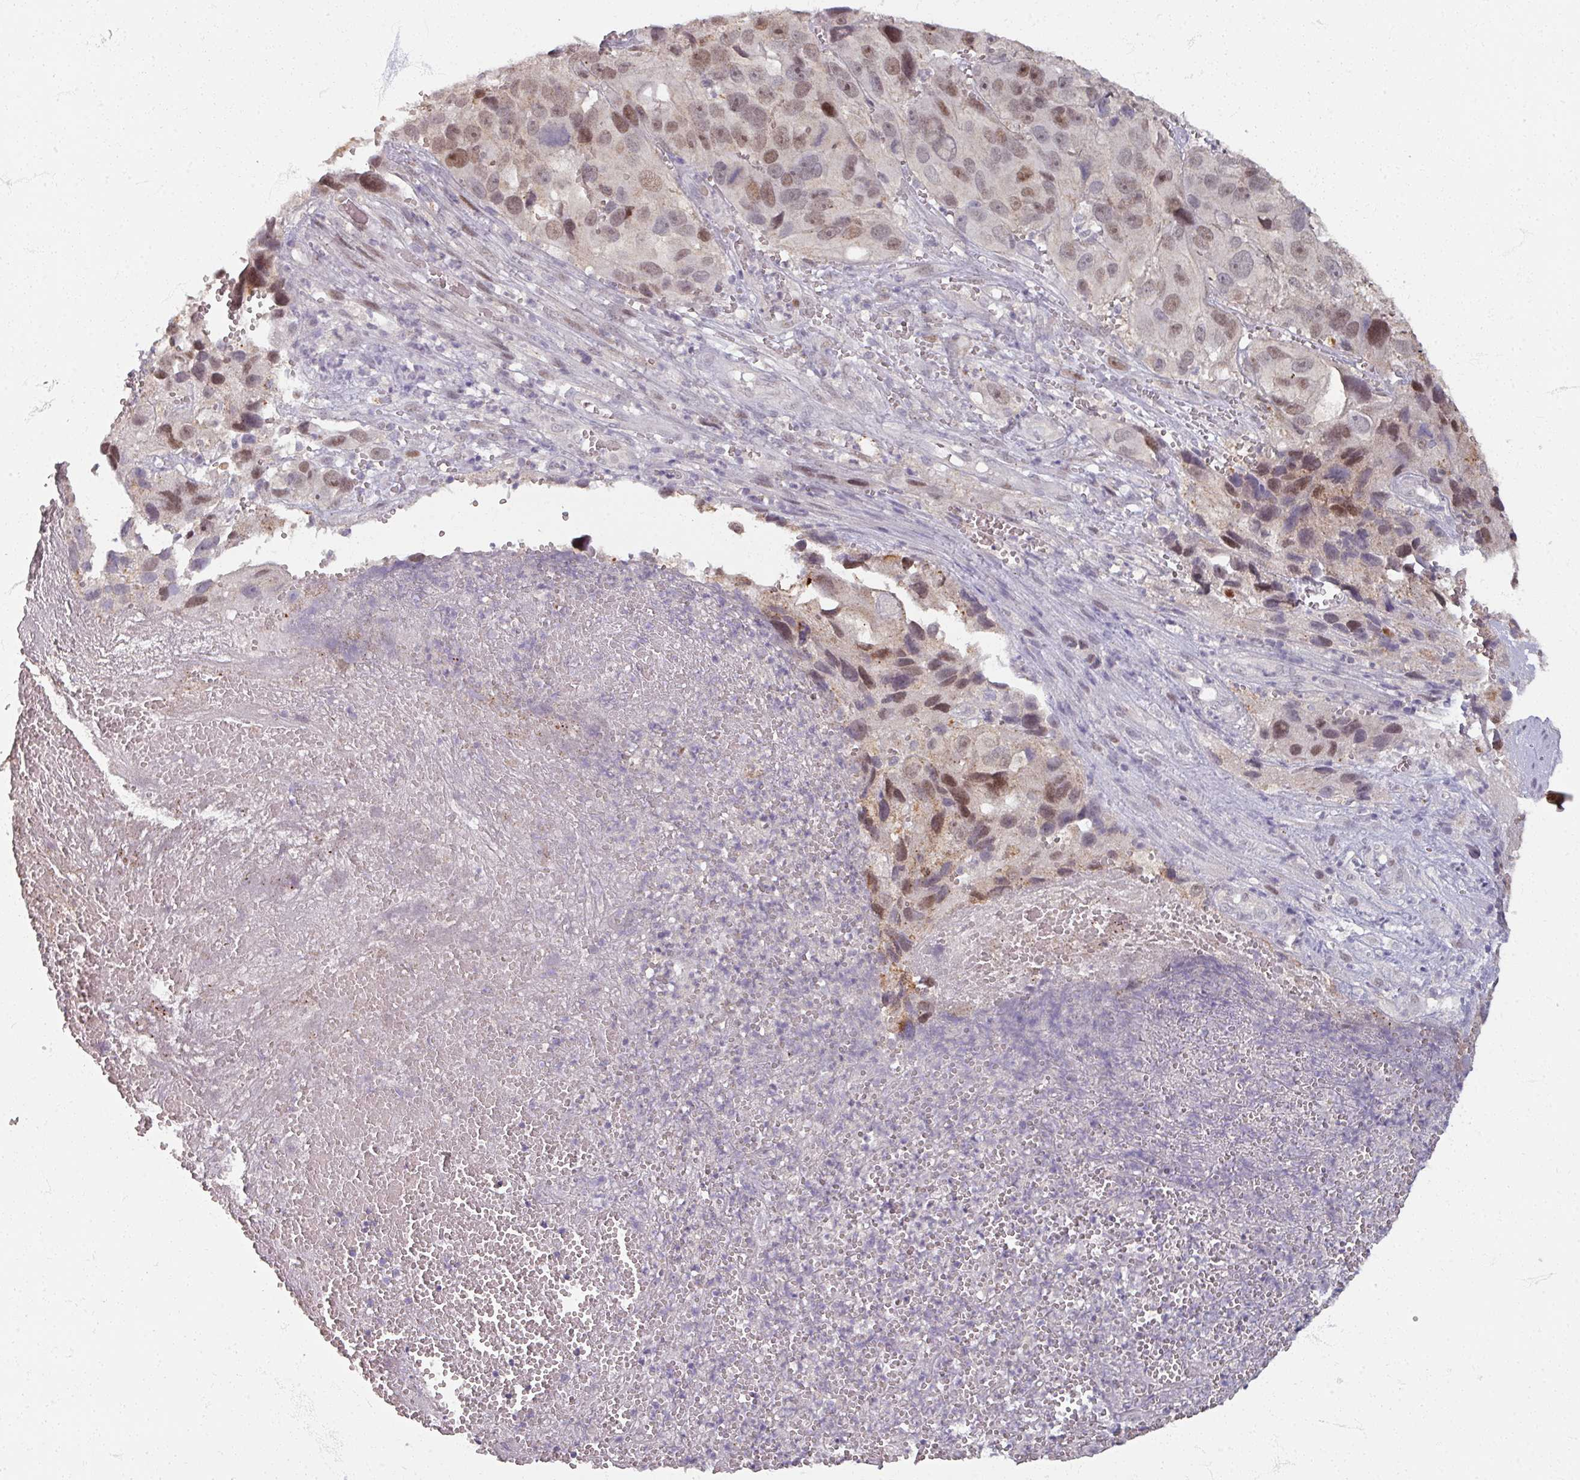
{"staining": {"intensity": "moderate", "quantity": "<25%", "location": "nuclear"}, "tissue": "melanoma", "cell_type": "Tumor cells", "image_type": "cancer", "snomed": [{"axis": "morphology", "description": "Malignant melanoma, NOS"}, {"axis": "topography", "description": "Skin"}], "caption": "Tumor cells demonstrate low levels of moderate nuclear expression in approximately <25% of cells in malignant melanoma.", "gene": "SOX11", "patient": {"sex": "male", "age": 84}}